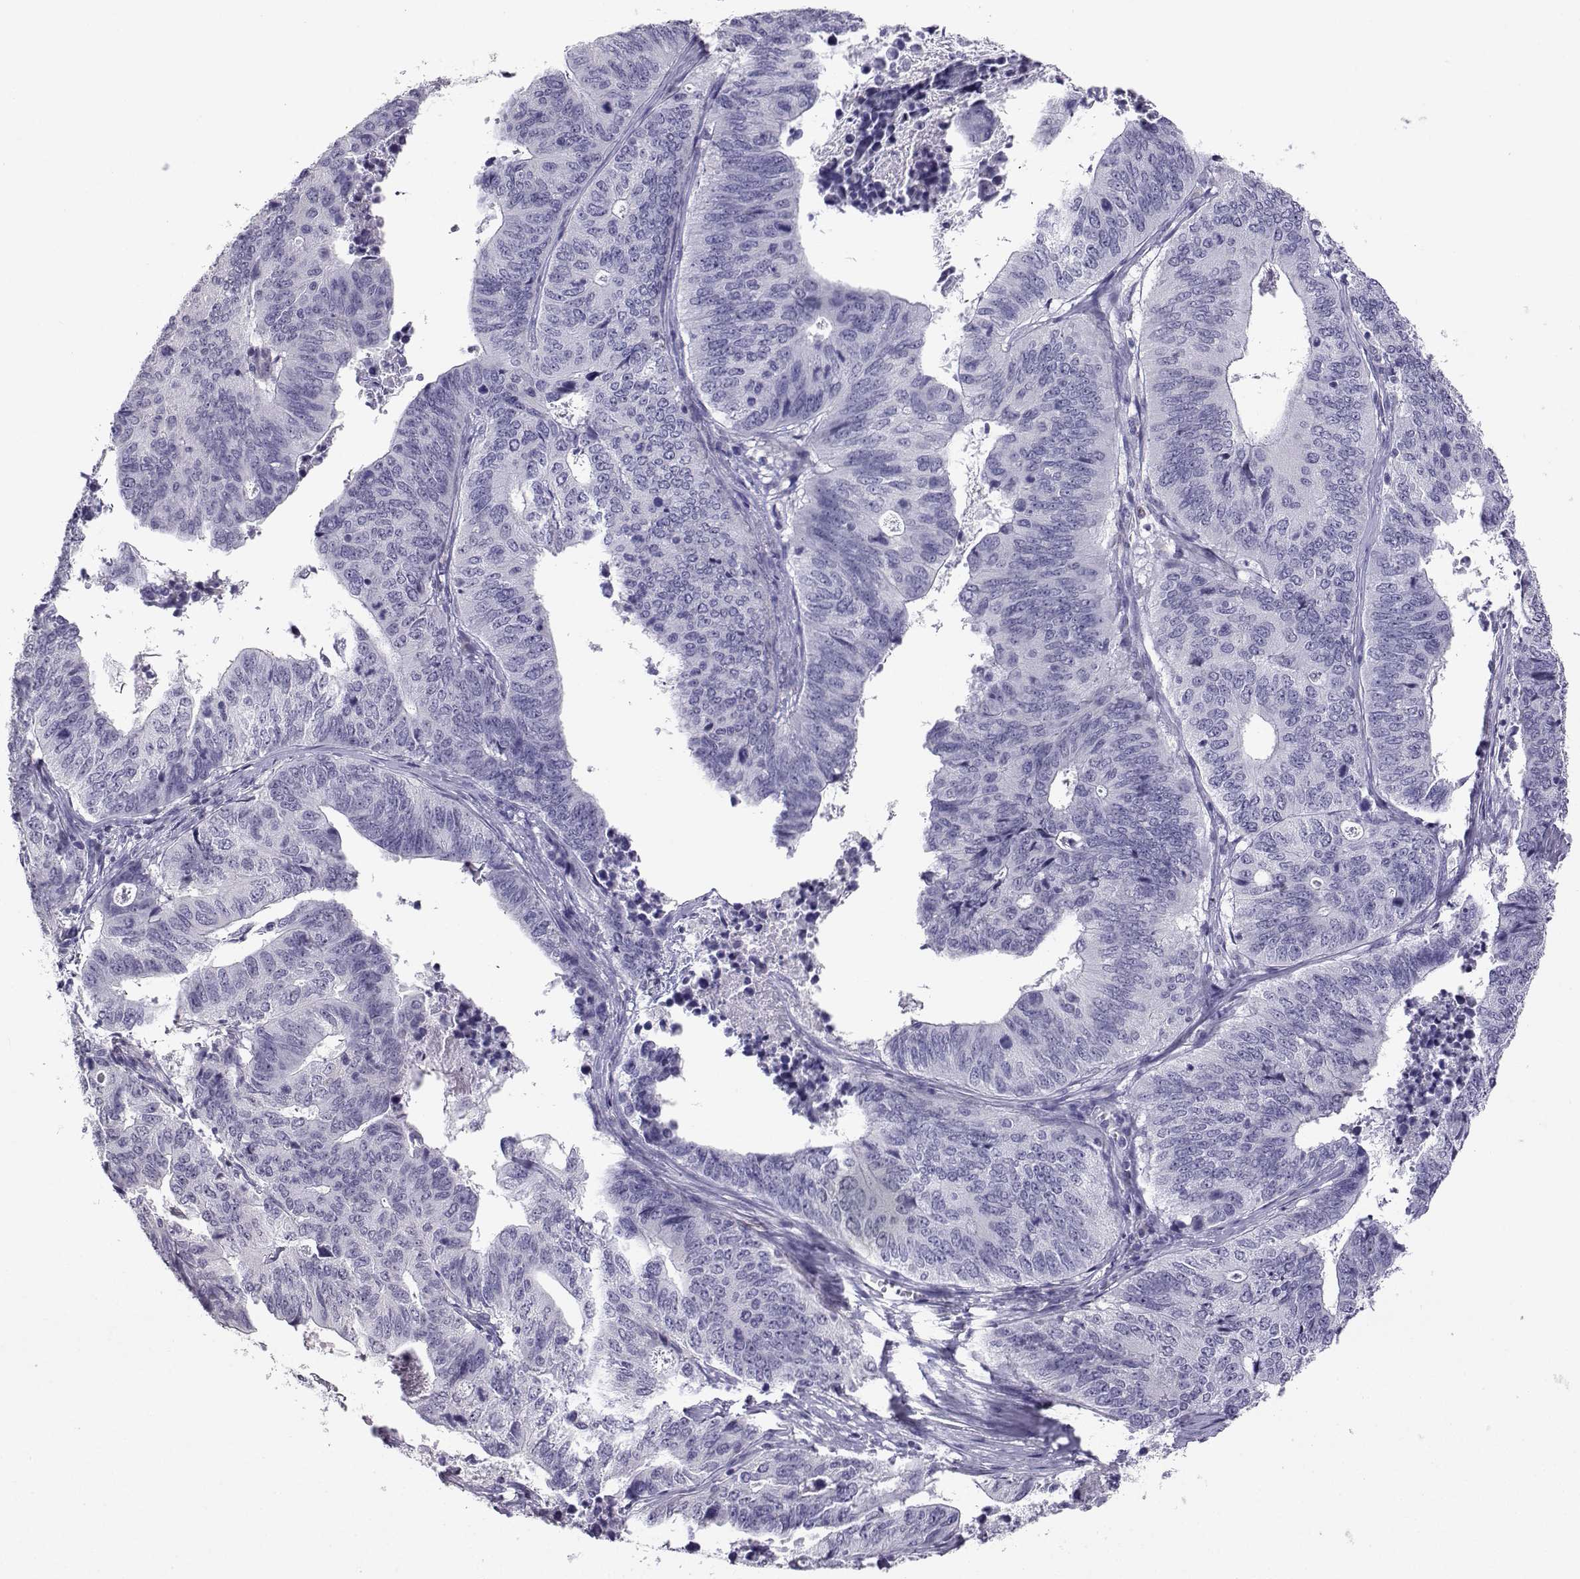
{"staining": {"intensity": "negative", "quantity": "none", "location": "none"}, "tissue": "stomach cancer", "cell_type": "Tumor cells", "image_type": "cancer", "snomed": [{"axis": "morphology", "description": "Adenocarcinoma, NOS"}, {"axis": "topography", "description": "Stomach, upper"}], "caption": "This is a photomicrograph of IHC staining of stomach cancer, which shows no expression in tumor cells.", "gene": "TBR1", "patient": {"sex": "female", "age": 67}}